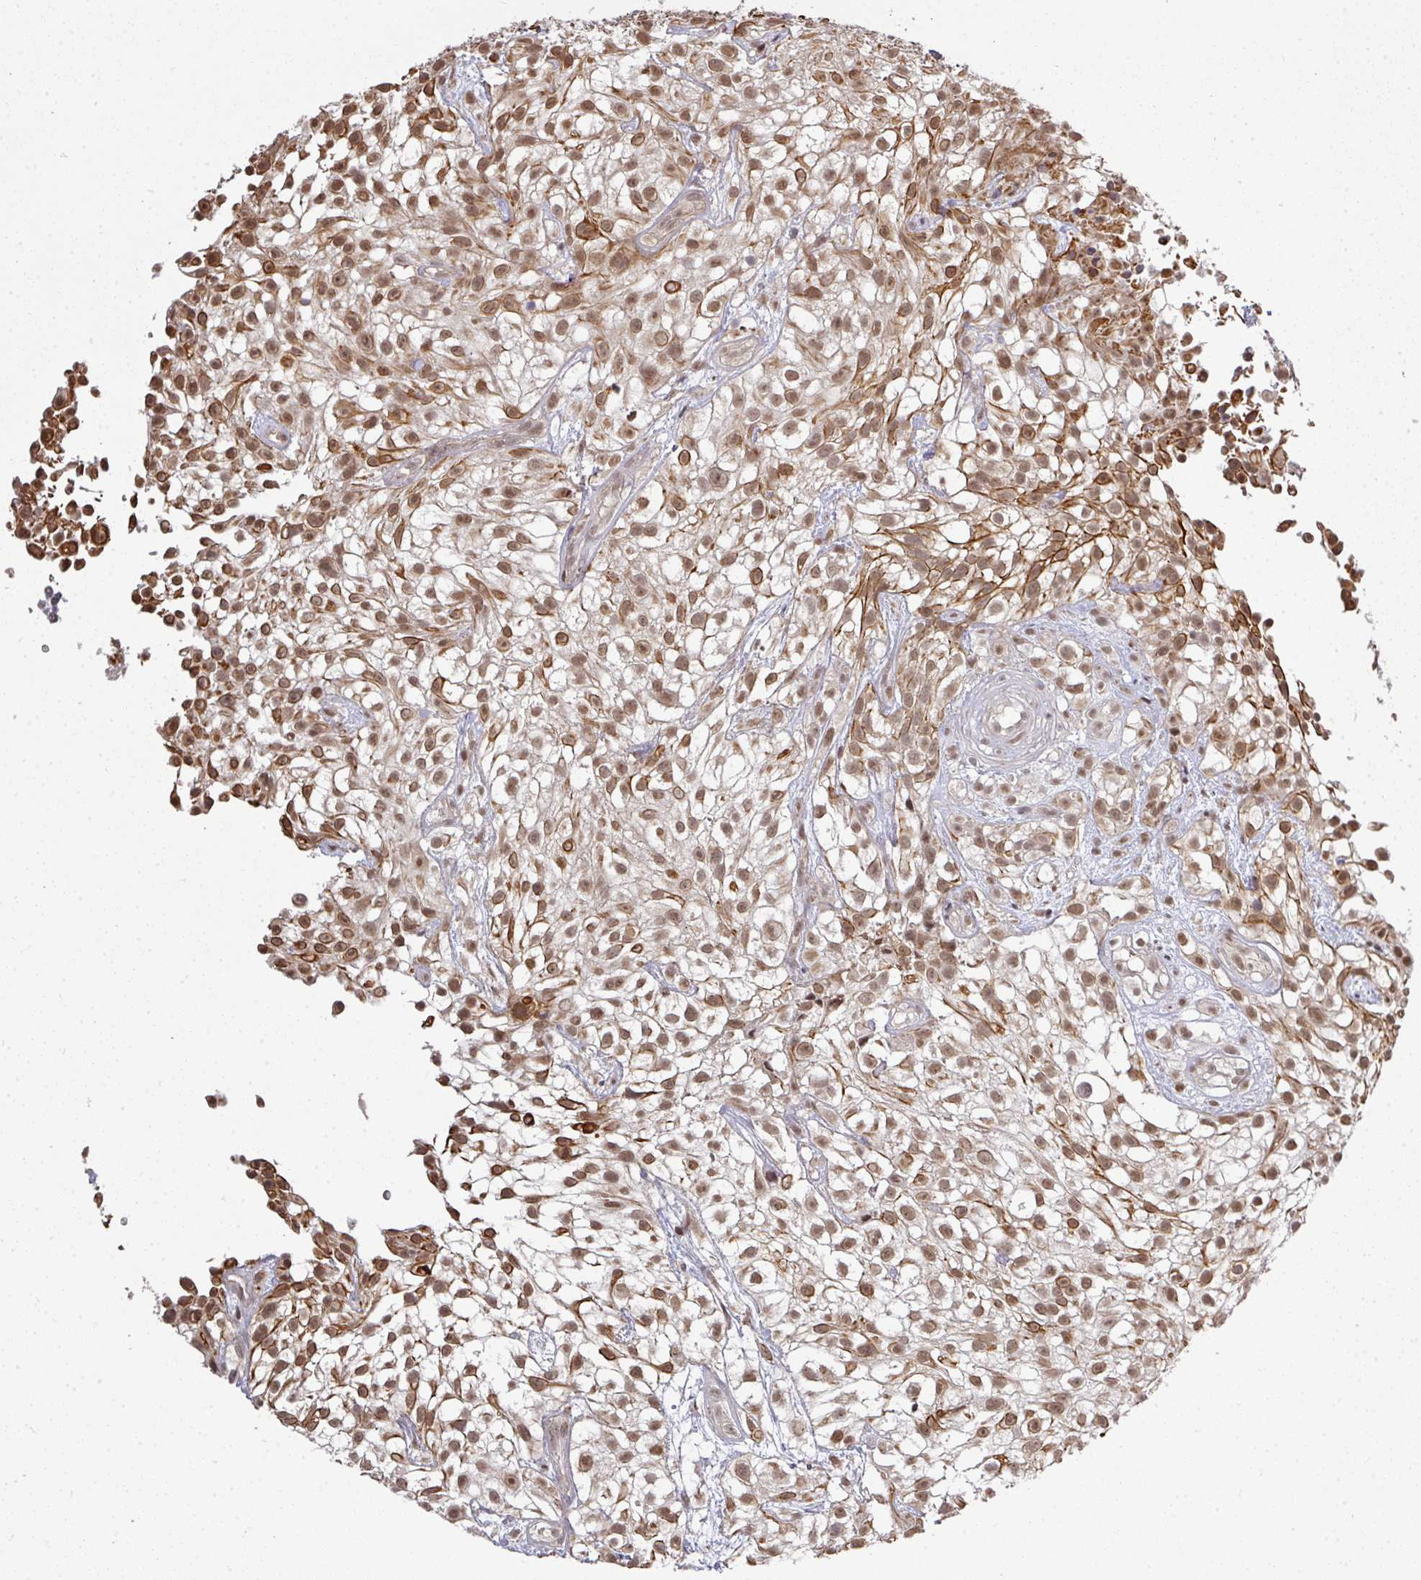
{"staining": {"intensity": "moderate", "quantity": ">75%", "location": "cytoplasmic/membranous,nuclear"}, "tissue": "urothelial cancer", "cell_type": "Tumor cells", "image_type": "cancer", "snomed": [{"axis": "morphology", "description": "Urothelial carcinoma, High grade"}, {"axis": "topography", "description": "Urinary bladder"}], "caption": "Urothelial cancer stained with a brown dye exhibits moderate cytoplasmic/membranous and nuclear positive staining in about >75% of tumor cells.", "gene": "GTF2H3", "patient": {"sex": "male", "age": 56}}